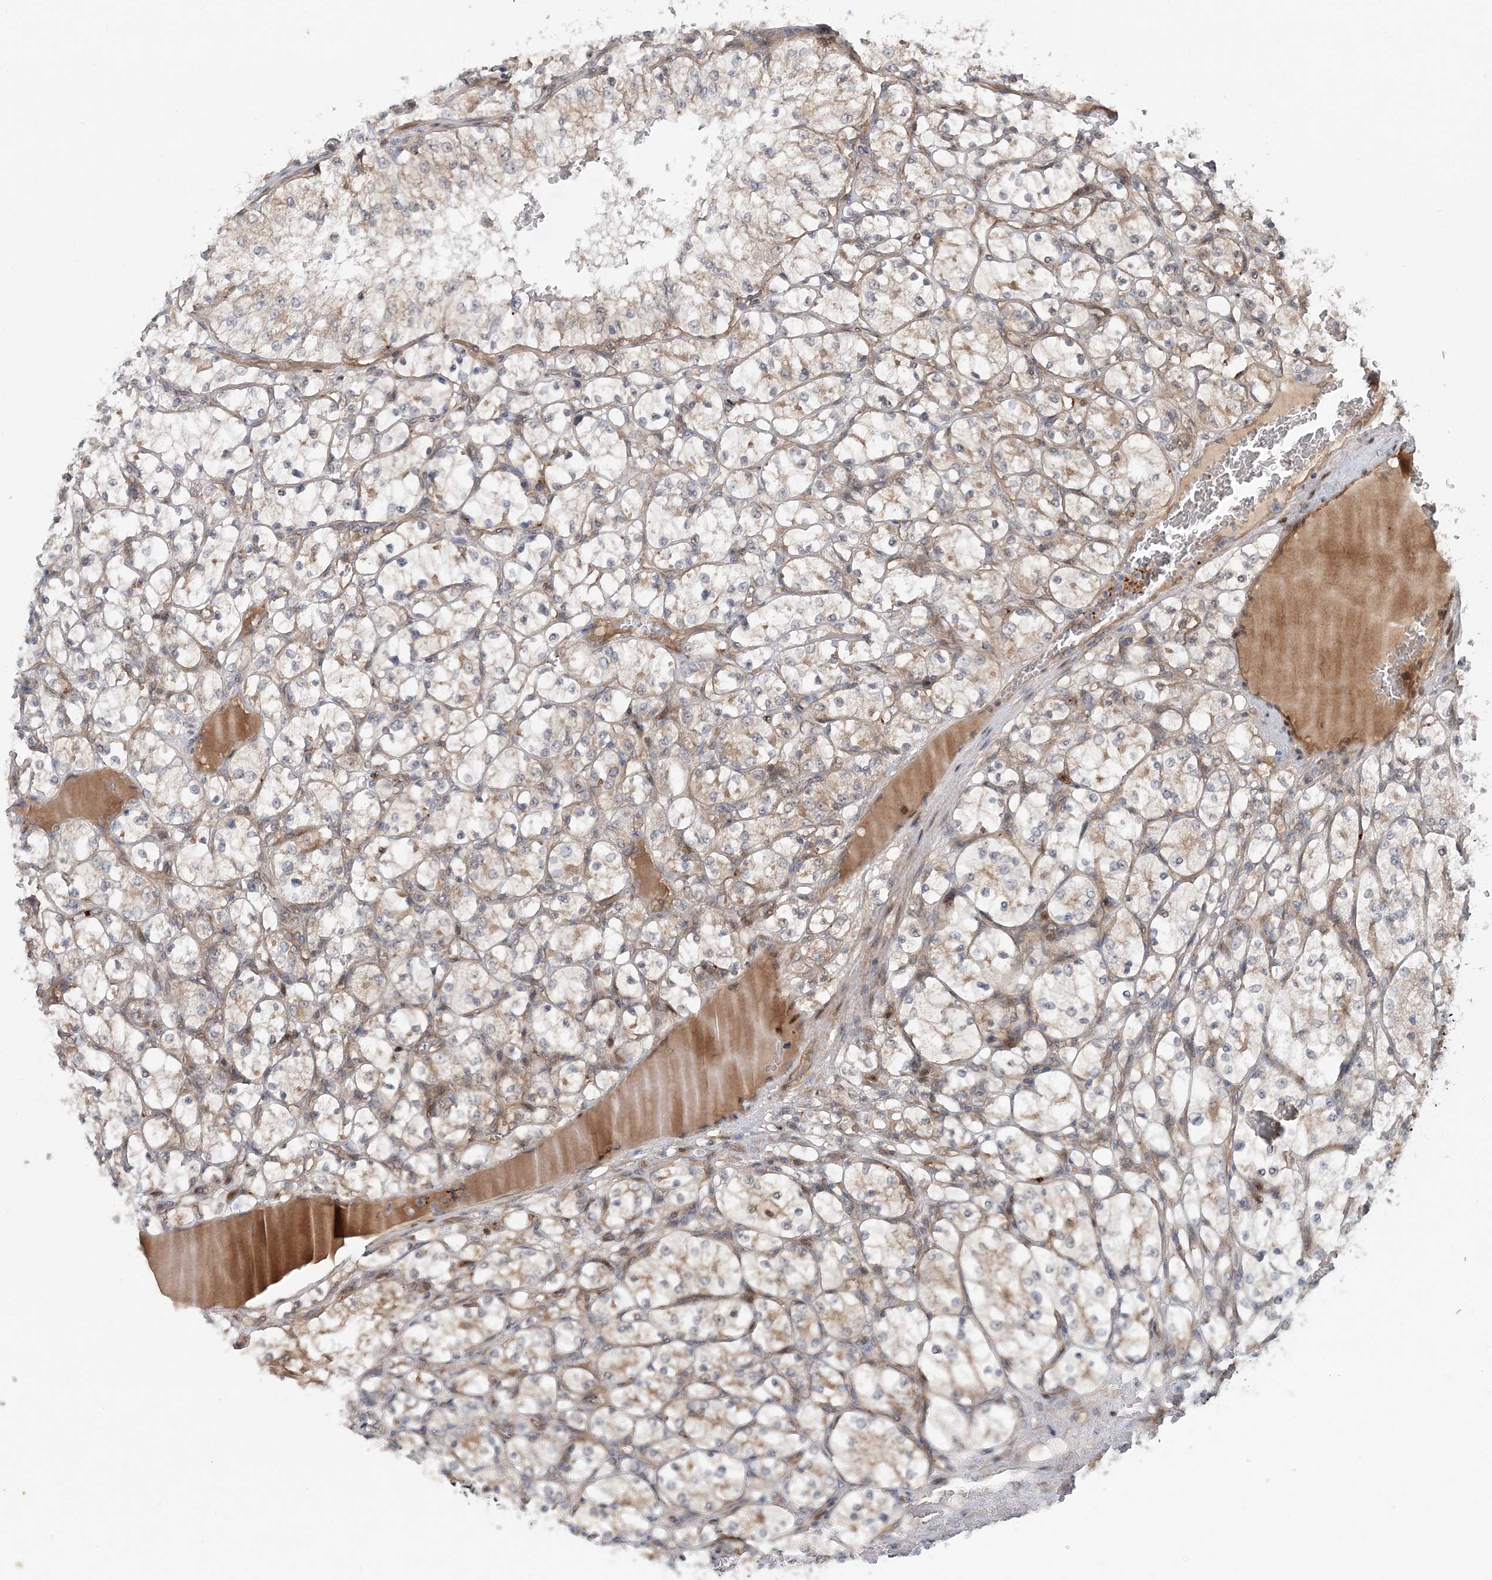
{"staining": {"intensity": "moderate", "quantity": "25%-75%", "location": "cytoplasmic/membranous"}, "tissue": "renal cancer", "cell_type": "Tumor cells", "image_type": "cancer", "snomed": [{"axis": "morphology", "description": "Adenocarcinoma, NOS"}, {"axis": "topography", "description": "Kidney"}], "caption": "Renal adenocarcinoma stained with DAB IHC demonstrates medium levels of moderate cytoplasmic/membranous positivity in approximately 25%-75% of tumor cells.", "gene": "GEMIN5", "patient": {"sex": "female", "age": 69}}